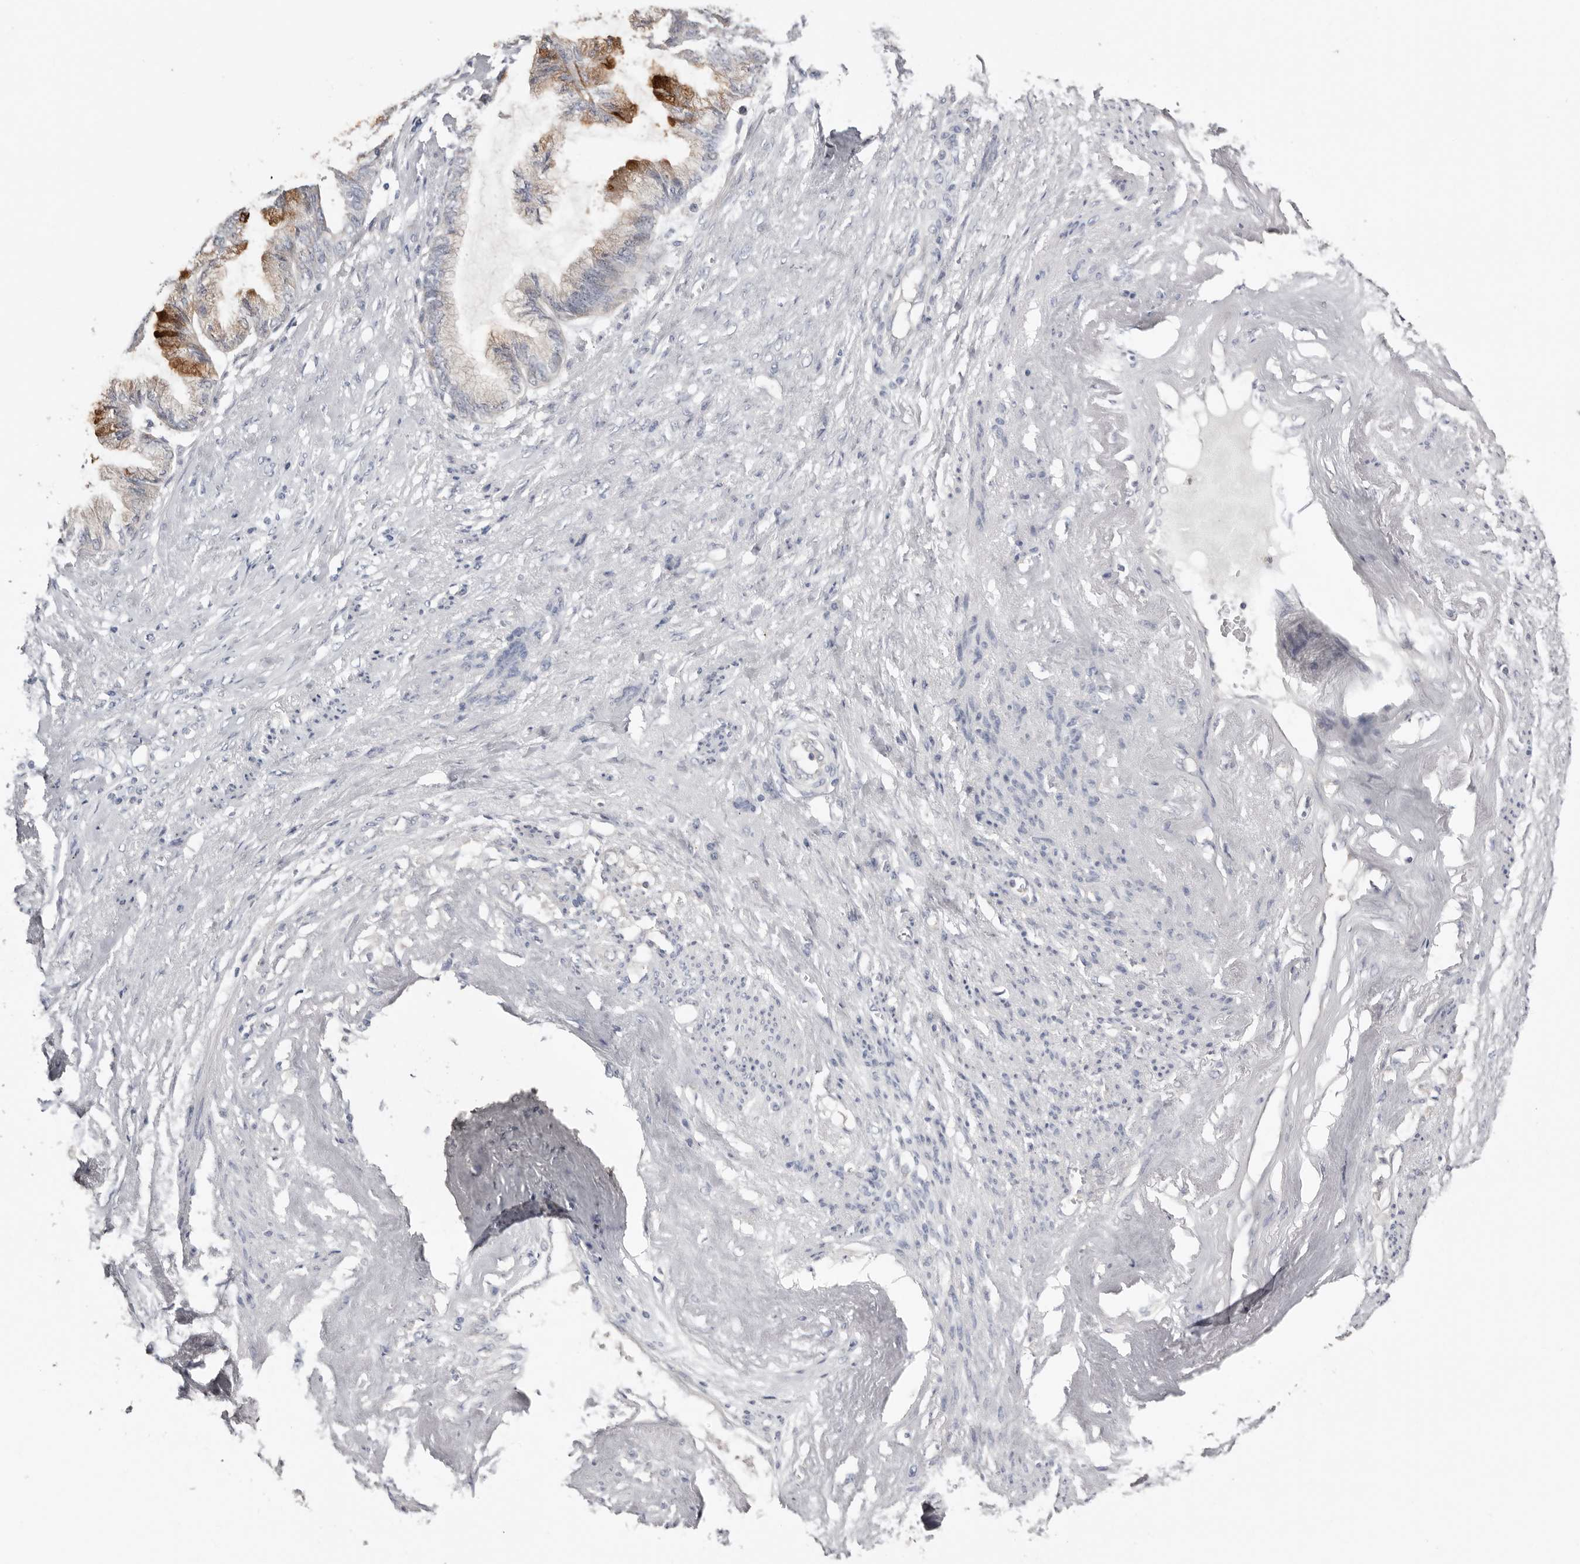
{"staining": {"intensity": "moderate", "quantity": "25%-75%", "location": "cytoplasmic/membranous"}, "tissue": "endometrial cancer", "cell_type": "Tumor cells", "image_type": "cancer", "snomed": [{"axis": "morphology", "description": "Adenocarcinoma, NOS"}, {"axis": "topography", "description": "Endometrium"}], "caption": "Immunohistochemical staining of human adenocarcinoma (endometrial) demonstrates moderate cytoplasmic/membranous protein positivity in approximately 25%-75% of tumor cells.", "gene": "S100A14", "patient": {"sex": "female", "age": 86}}